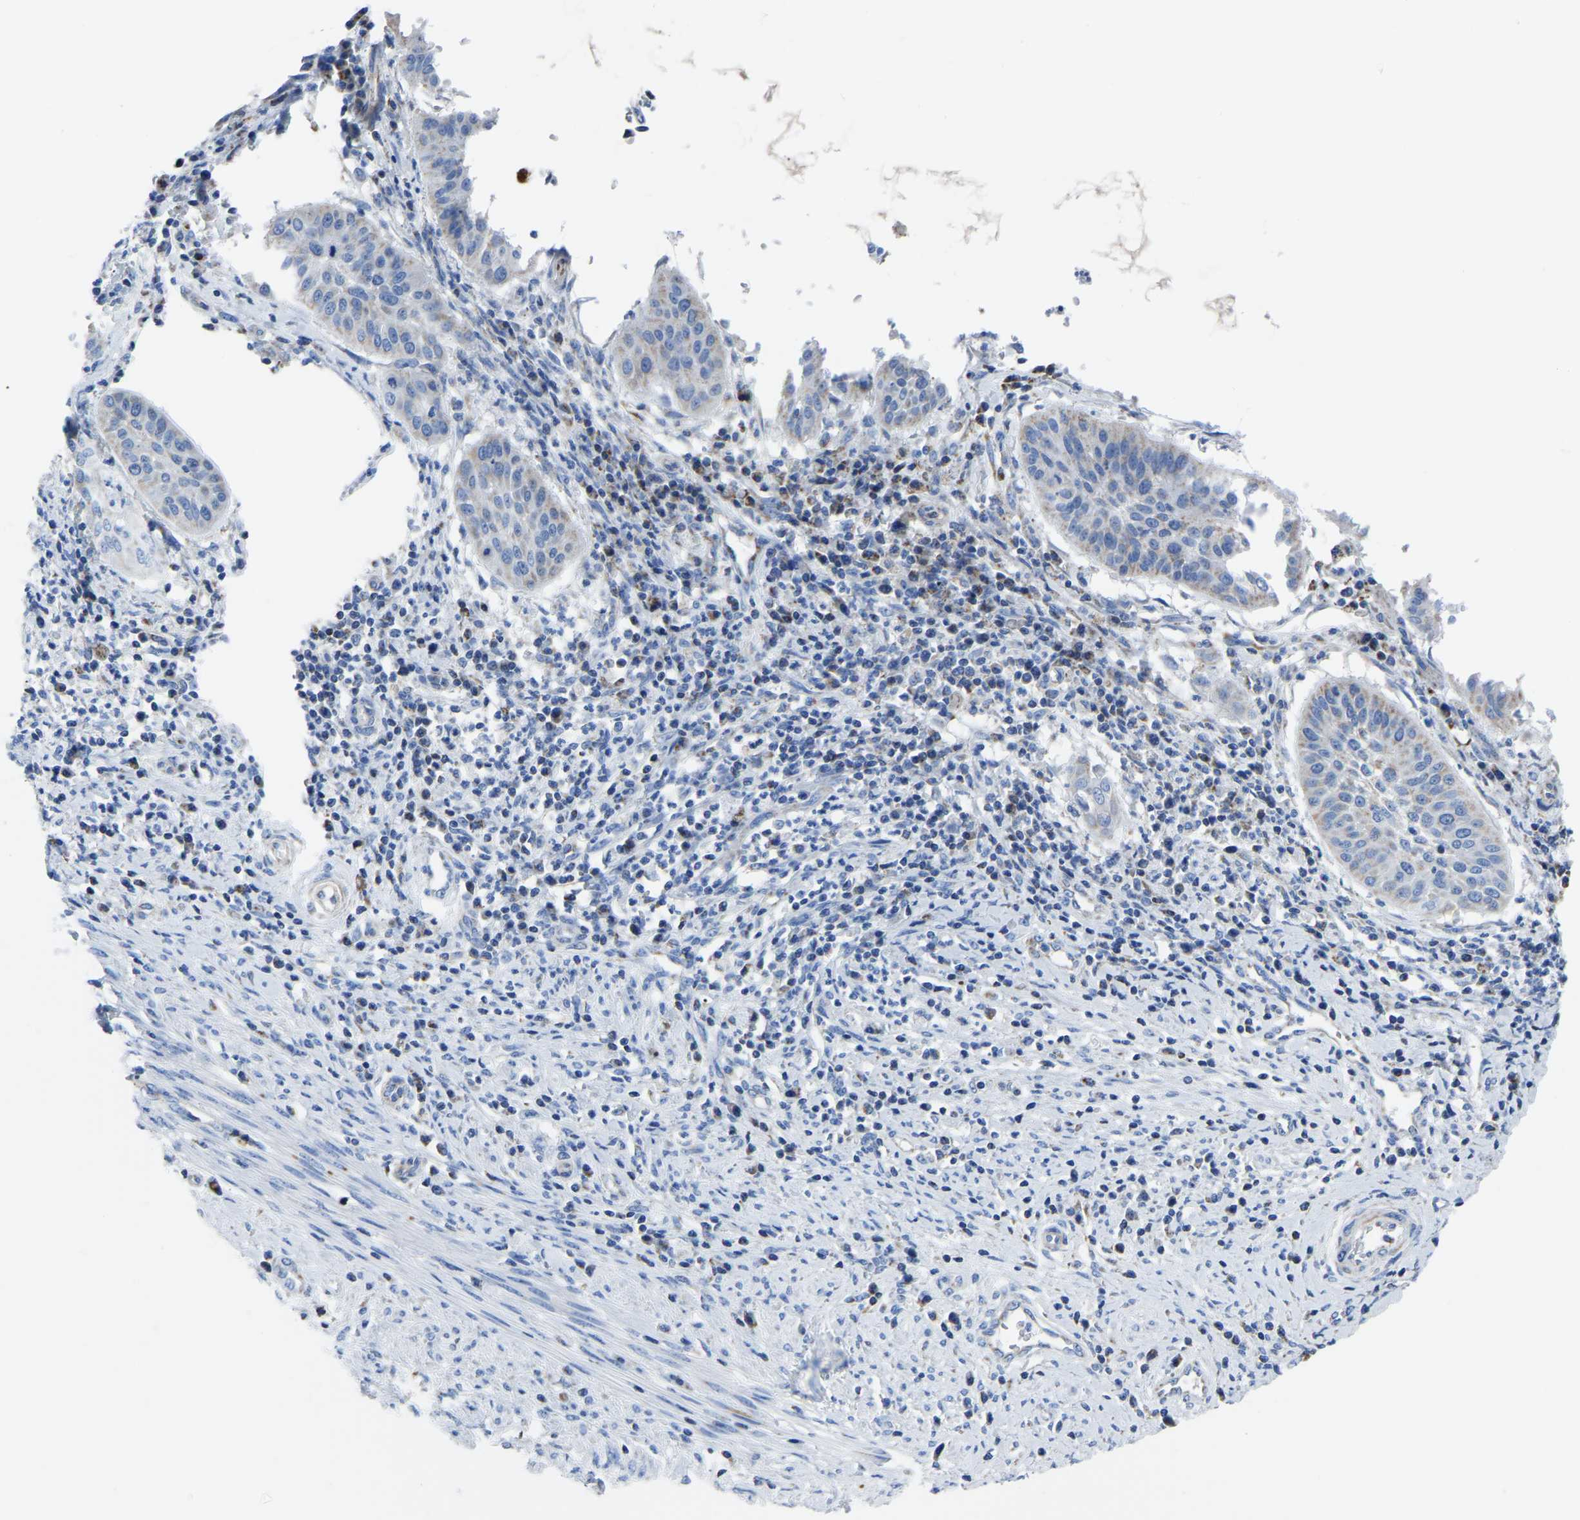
{"staining": {"intensity": "negative", "quantity": "none", "location": "none"}, "tissue": "cervical cancer", "cell_type": "Tumor cells", "image_type": "cancer", "snomed": [{"axis": "morphology", "description": "Normal tissue, NOS"}, {"axis": "morphology", "description": "Squamous cell carcinoma, NOS"}, {"axis": "topography", "description": "Cervix"}], "caption": "Tumor cells show no significant positivity in cervical cancer (squamous cell carcinoma).", "gene": "ETFA", "patient": {"sex": "female", "age": 39}}